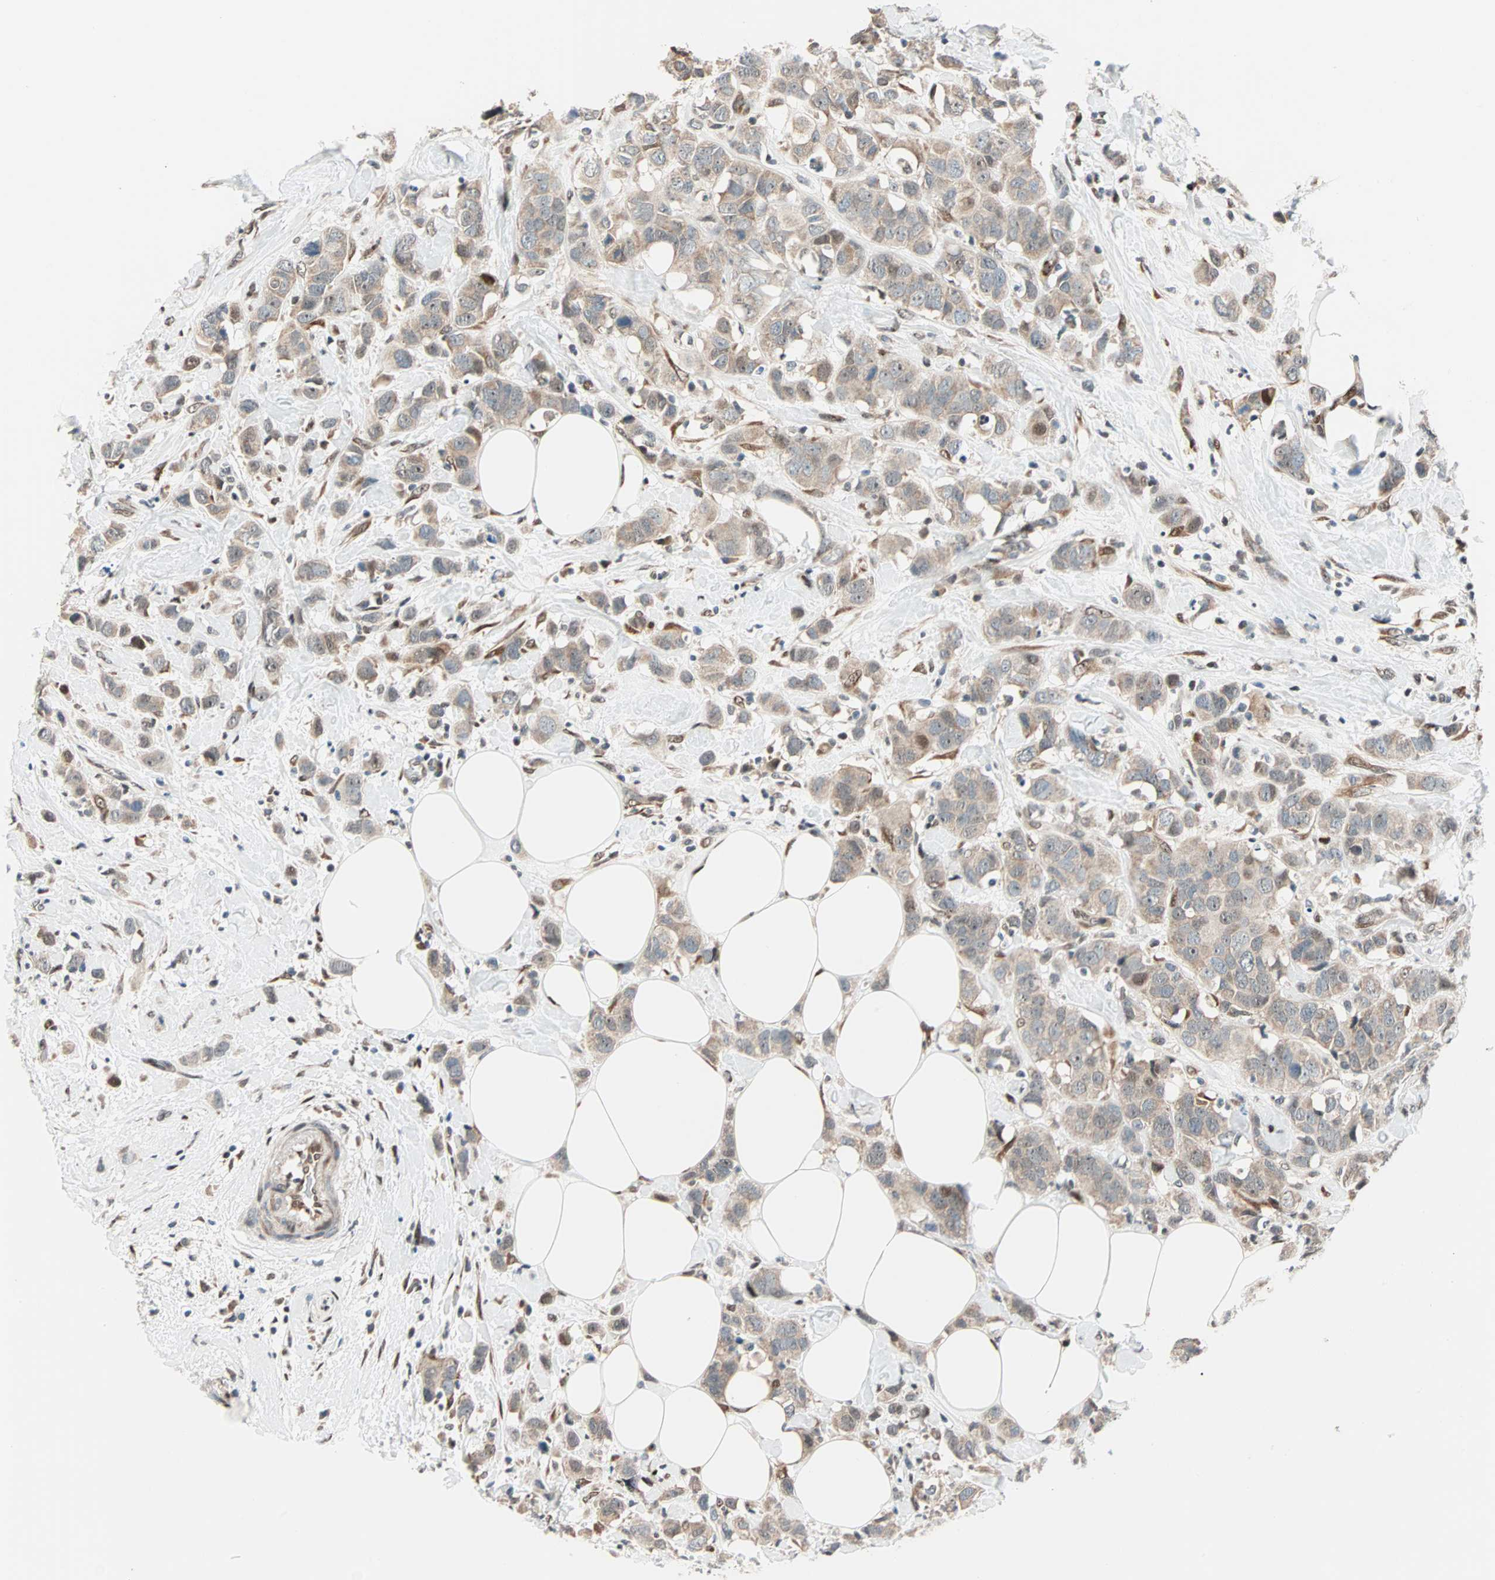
{"staining": {"intensity": "weak", "quantity": ">75%", "location": "cytoplasmic/membranous"}, "tissue": "breast cancer", "cell_type": "Tumor cells", "image_type": "cancer", "snomed": [{"axis": "morphology", "description": "Normal tissue, NOS"}, {"axis": "morphology", "description": "Duct carcinoma"}, {"axis": "topography", "description": "Breast"}], "caption": "Immunohistochemistry (IHC) staining of intraductal carcinoma (breast), which reveals low levels of weak cytoplasmic/membranous positivity in about >75% of tumor cells indicating weak cytoplasmic/membranous protein positivity. The staining was performed using DAB (3,3'-diaminobenzidine) (brown) for protein detection and nuclei were counterstained in hematoxylin (blue).", "gene": "HECW1", "patient": {"sex": "female", "age": 50}}